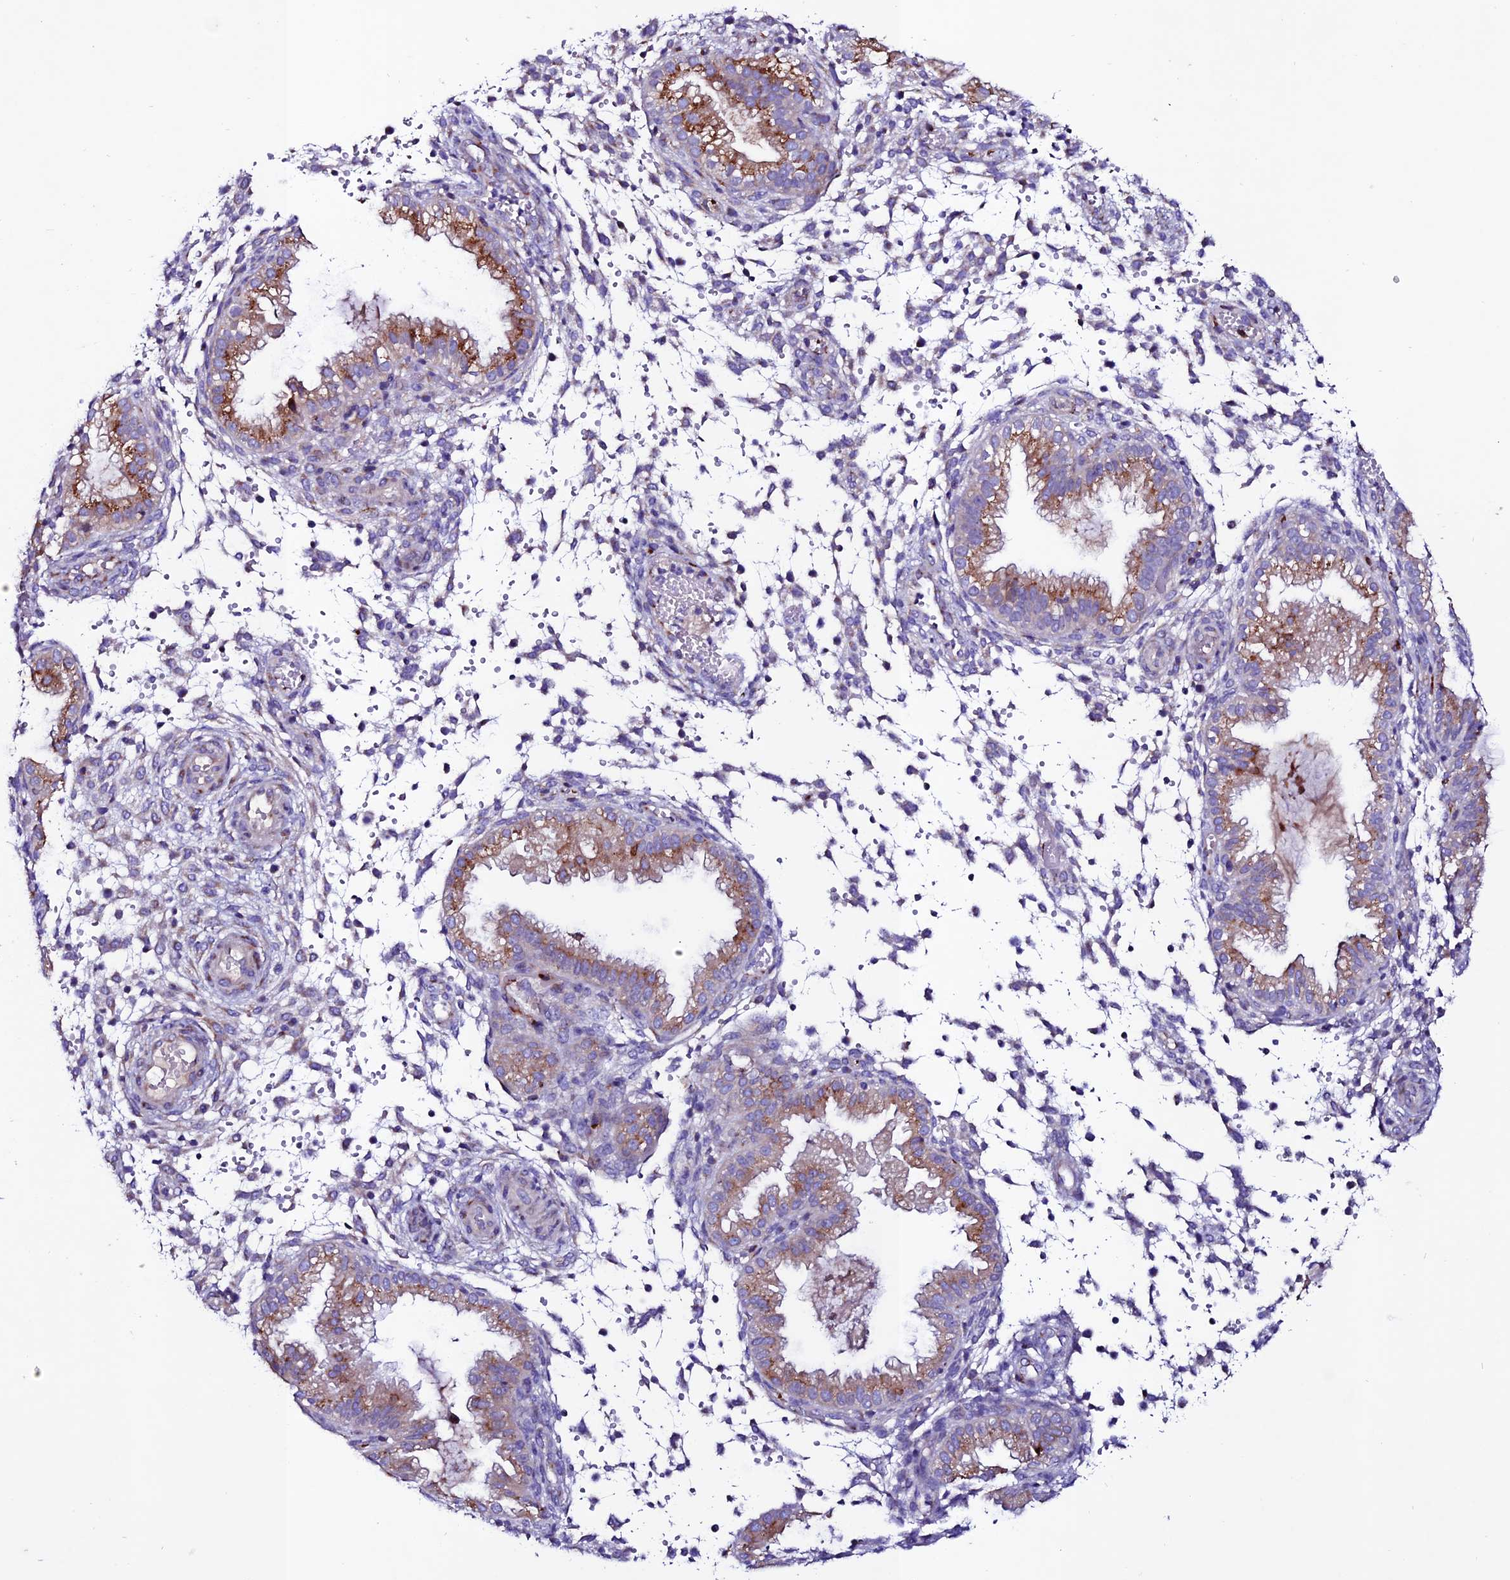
{"staining": {"intensity": "negative", "quantity": "none", "location": "none"}, "tissue": "endometrium", "cell_type": "Cells in endometrial stroma", "image_type": "normal", "snomed": [{"axis": "morphology", "description": "Normal tissue, NOS"}, {"axis": "topography", "description": "Endometrium"}], "caption": "Normal endometrium was stained to show a protein in brown. There is no significant staining in cells in endometrial stroma. Nuclei are stained in blue.", "gene": "OR51Q1", "patient": {"sex": "female", "age": 33}}